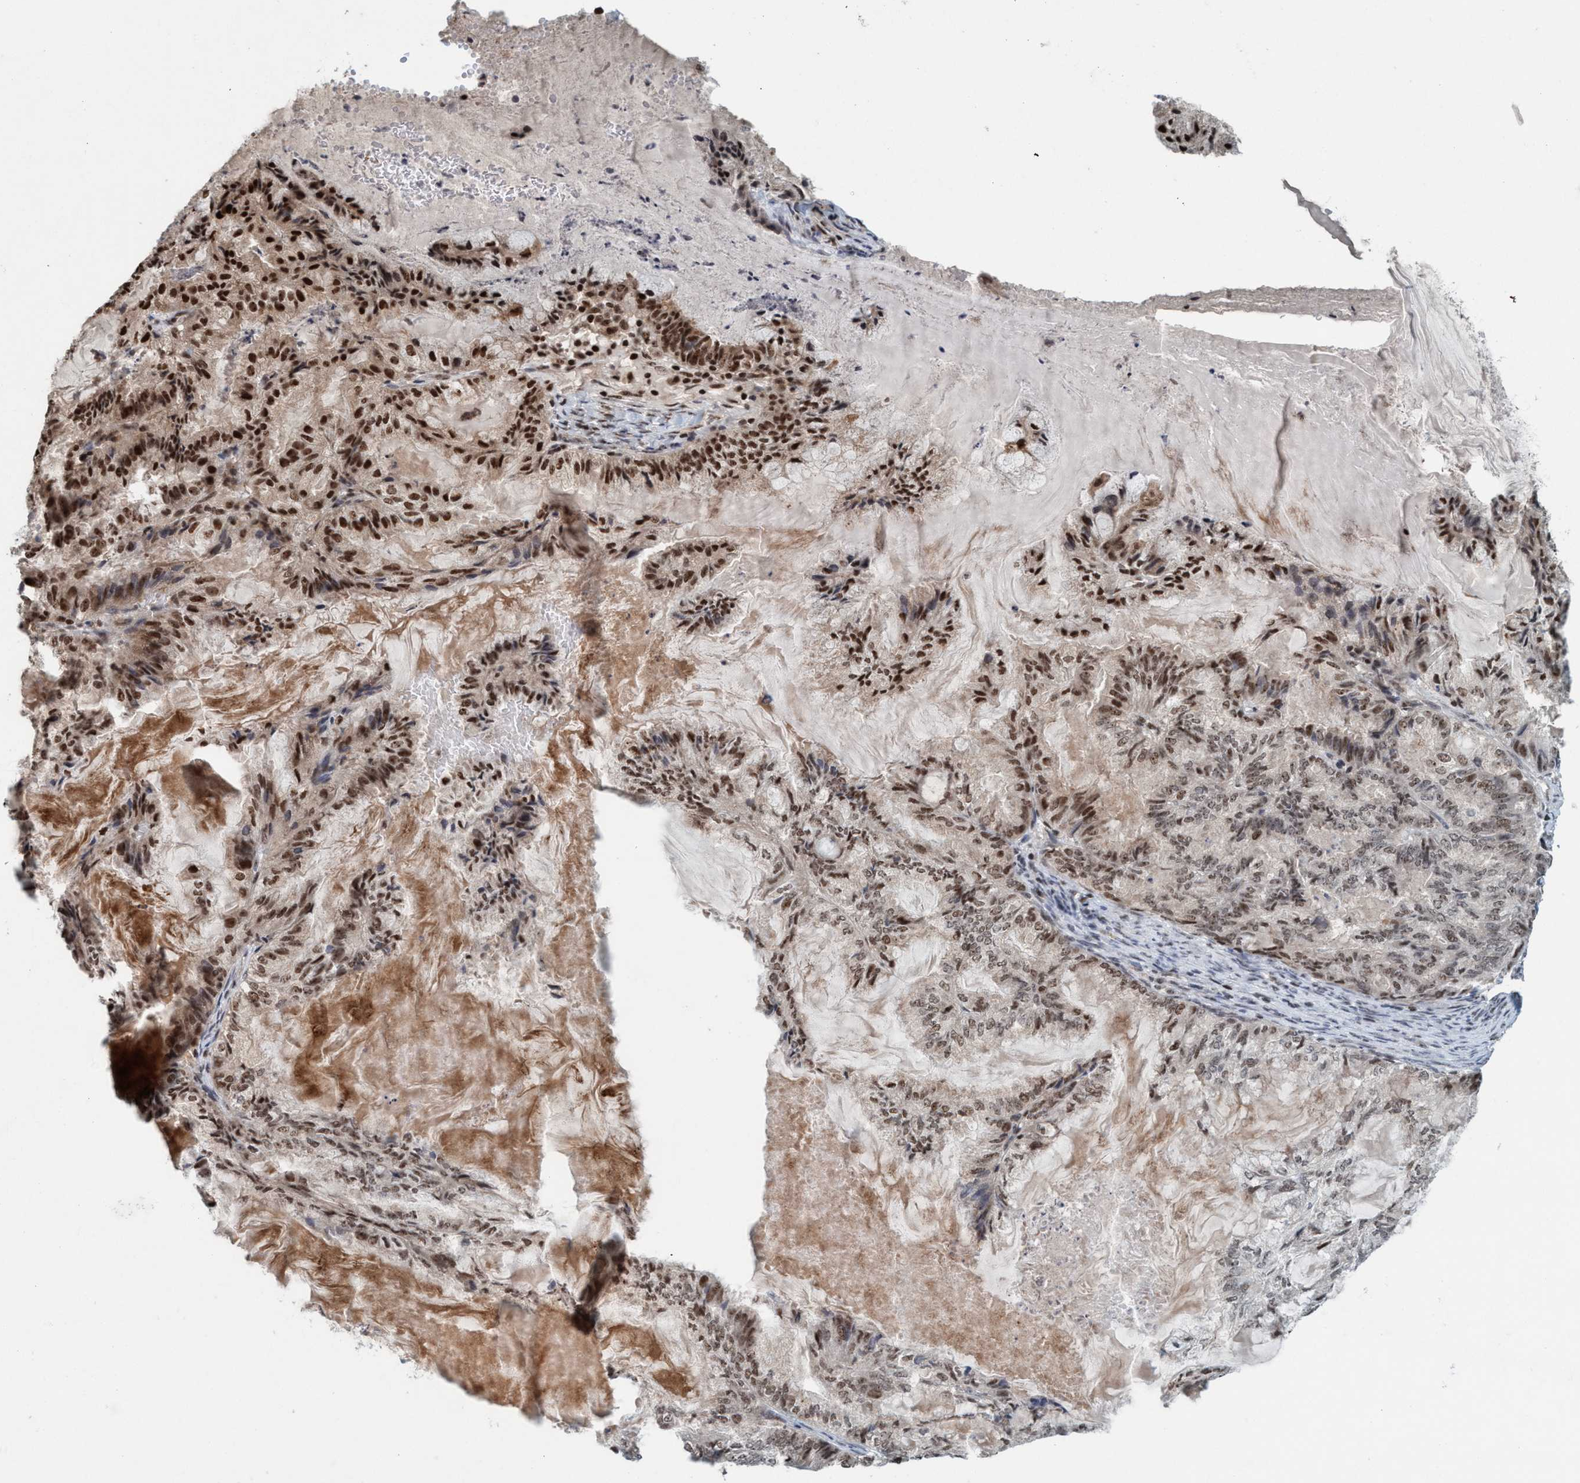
{"staining": {"intensity": "strong", "quantity": "<25%", "location": "nuclear"}, "tissue": "endometrial cancer", "cell_type": "Tumor cells", "image_type": "cancer", "snomed": [{"axis": "morphology", "description": "Adenocarcinoma, NOS"}, {"axis": "topography", "description": "Endometrium"}], "caption": "This is an image of immunohistochemistry staining of endometrial cancer (adenocarcinoma), which shows strong staining in the nuclear of tumor cells.", "gene": "SMCR8", "patient": {"sex": "female", "age": 86}}